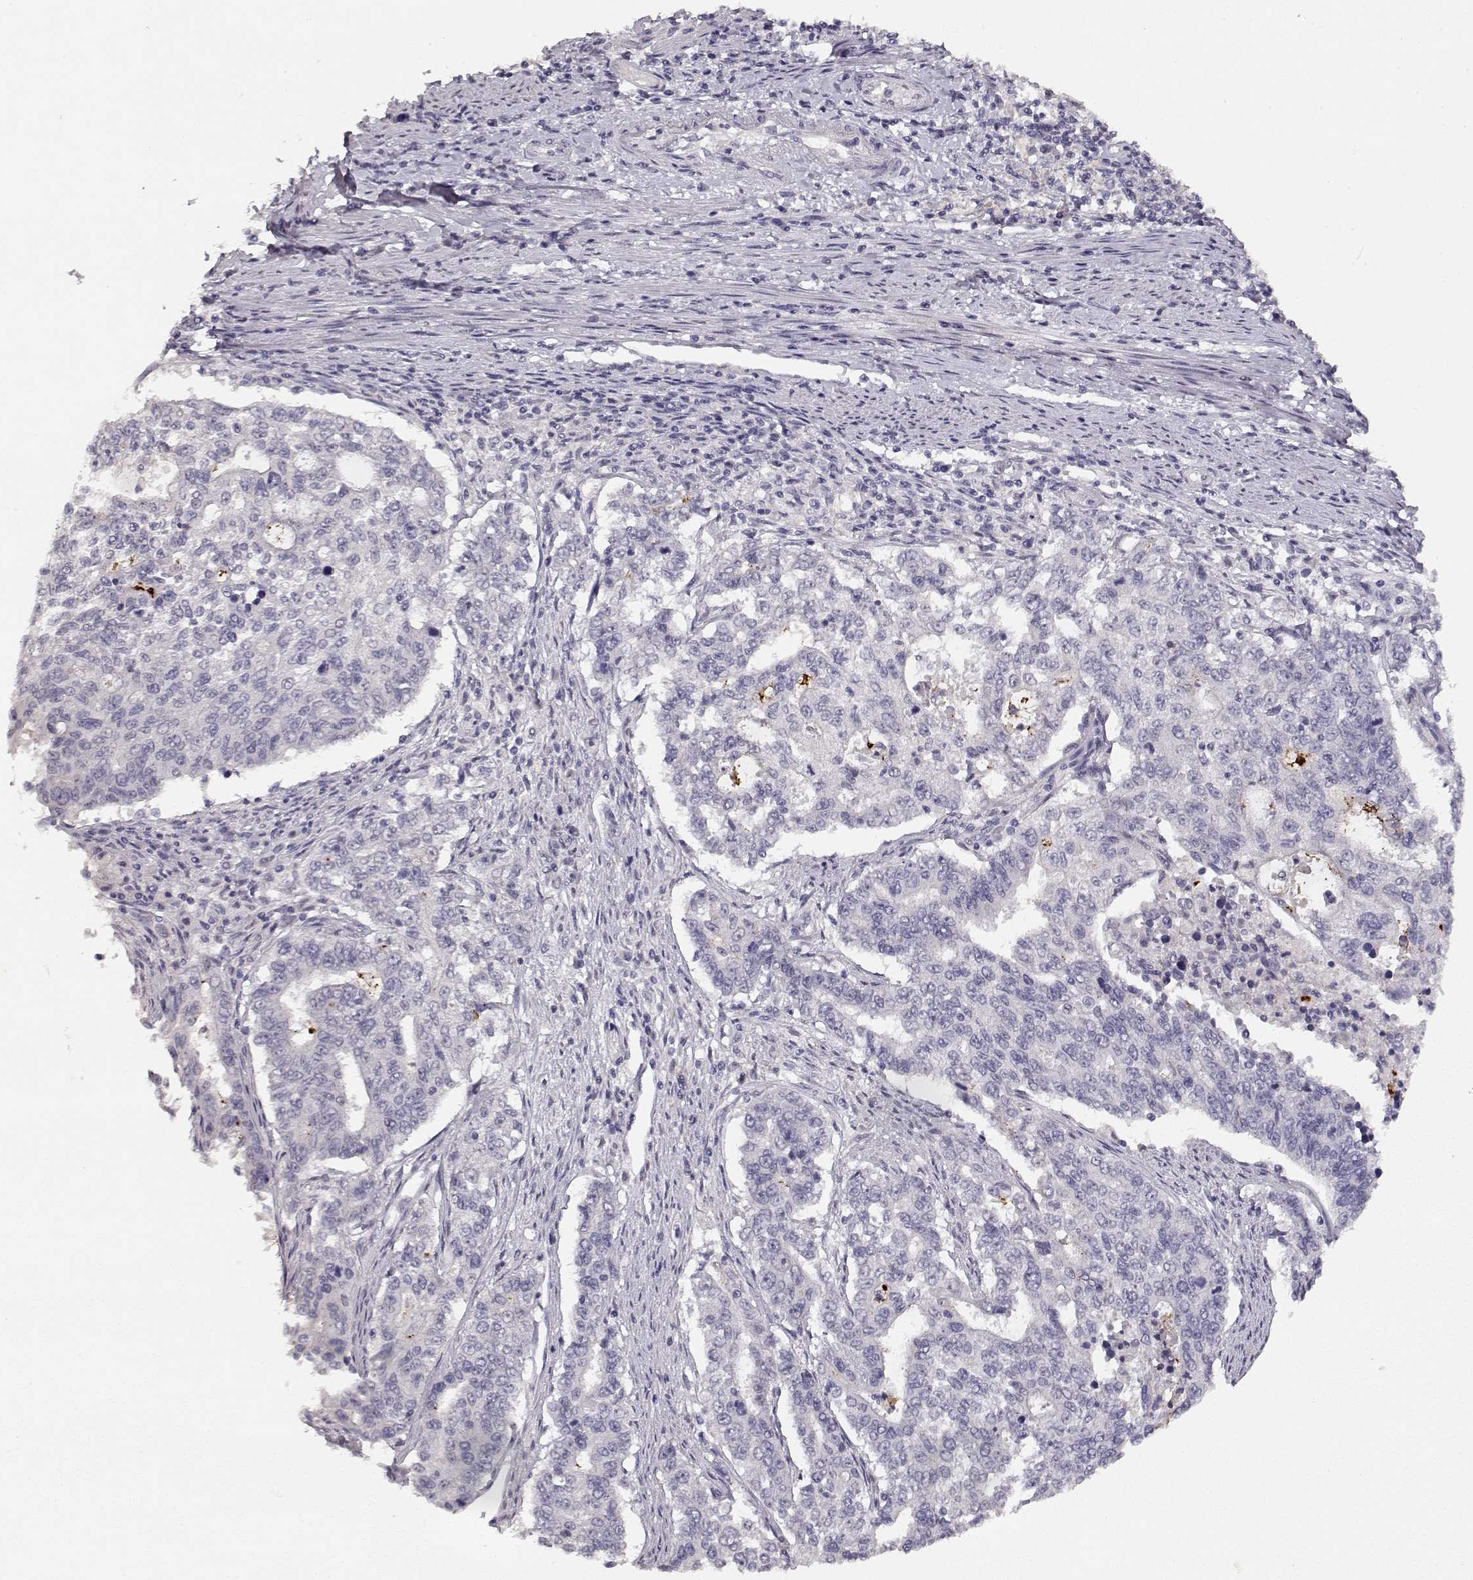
{"staining": {"intensity": "negative", "quantity": "none", "location": "none"}, "tissue": "endometrial cancer", "cell_type": "Tumor cells", "image_type": "cancer", "snomed": [{"axis": "morphology", "description": "Adenocarcinoma, NOS"}, {"axis": "topography", "description": "Uterus"}], "caption": "Immunohistochemistry of endometrial cancer (adenocarcinoma) shows no expression in tumor cells.", "gene": "TPH2", "patient": {"sex": "female", "age": 59}}